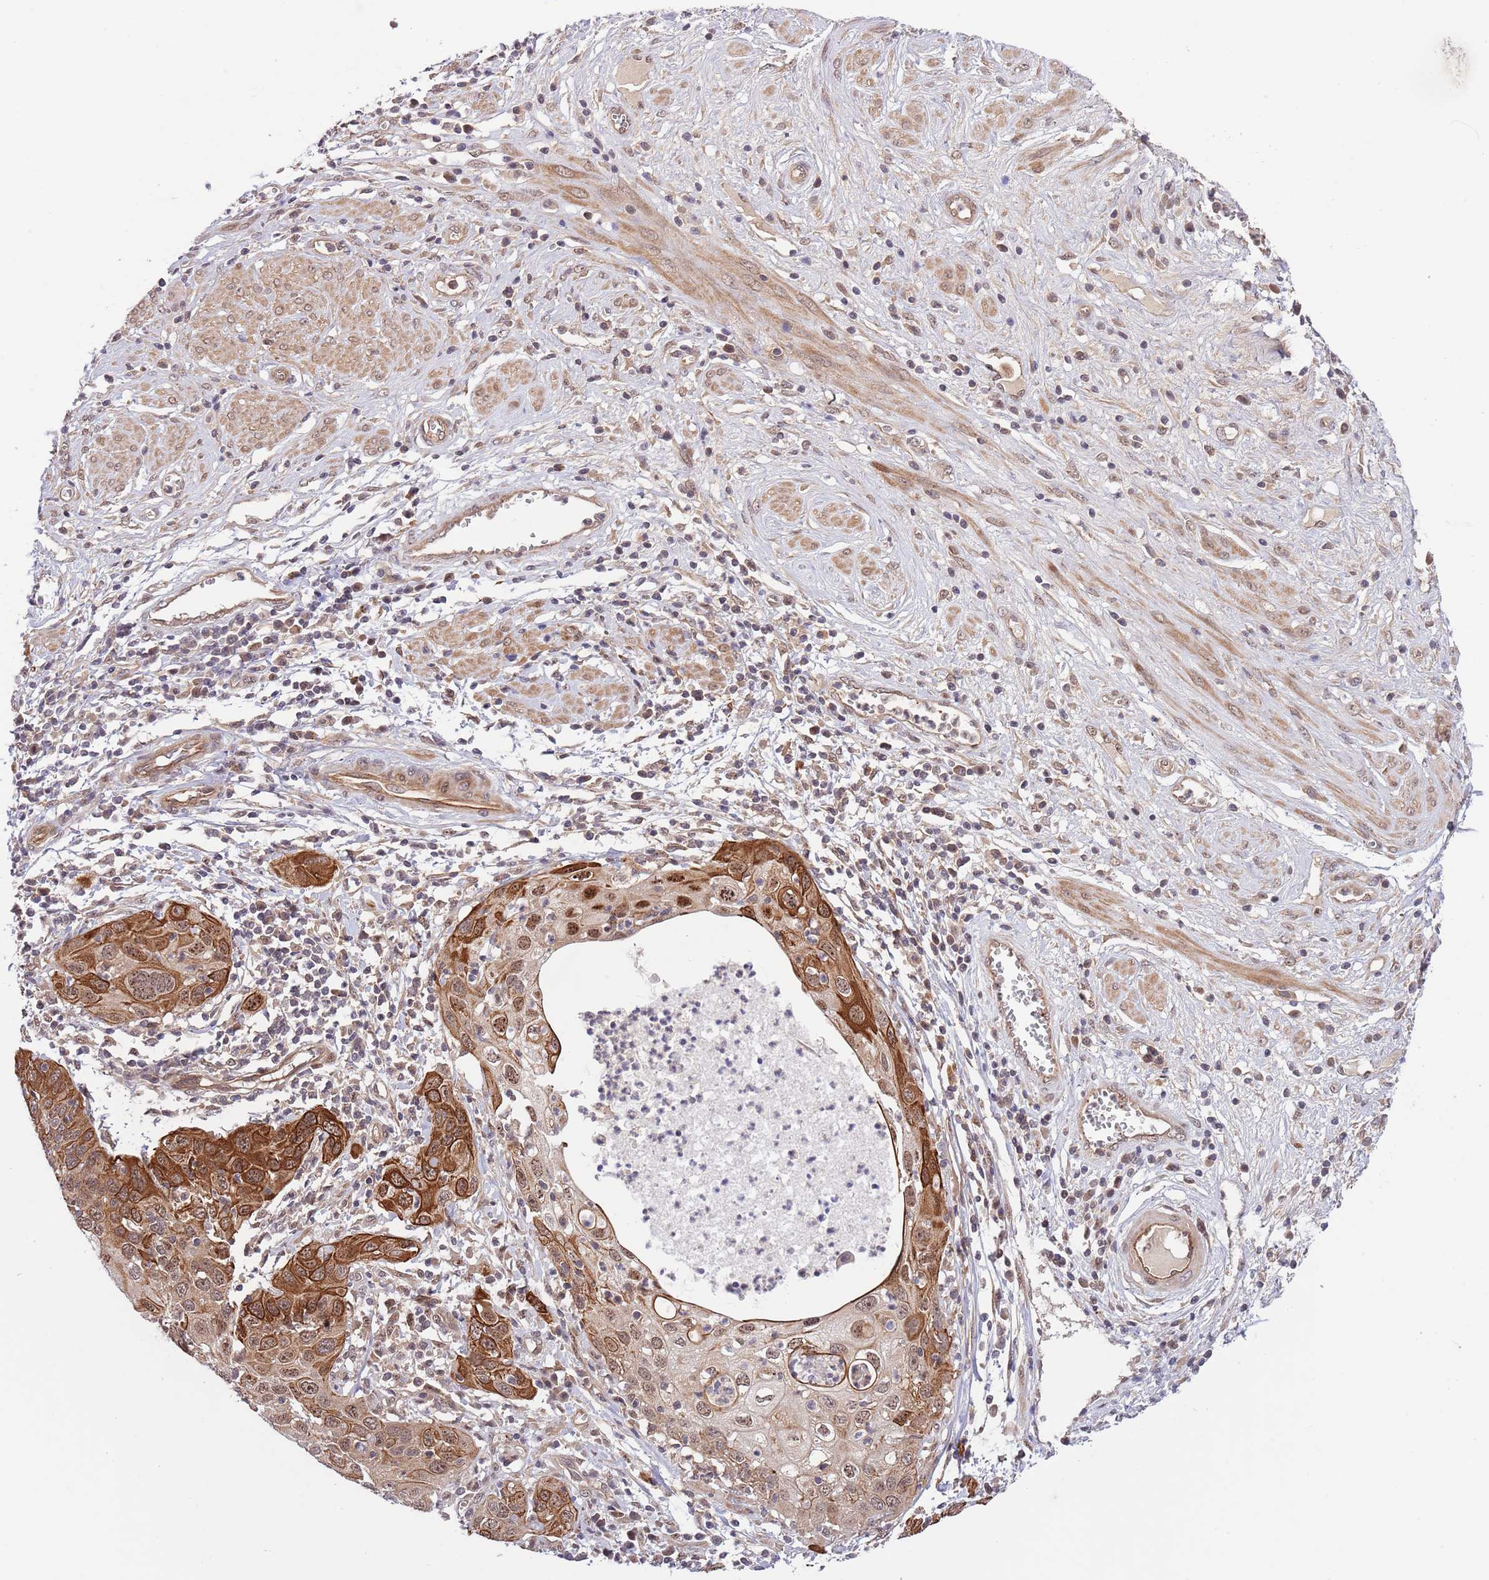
{"staining": {"intensity": "strong", "quantity": ">75%", "location": "cytoplasmic/membranous,nuclear"}, "tissue": "cervical cancer", "cell_type": "Tumor cells", "image_type": "cancer", "snomed": [{"axis": "morphology", "description": "Squamous cell carcinoma, NOS"}, {"axis": "topography", "description": "Cervix"}], "caption": "Protein staining of cervical cancer tissue shows strong cytoplasmic/membranous and nuclear staining in approximately >75% of tumor cells. (DAB (3,3'-diaminobenzidine) IHC with brightfield microscopy, high magnification).", "gene": "PRR16", "patient": {"sex": "female", "age": 36}}